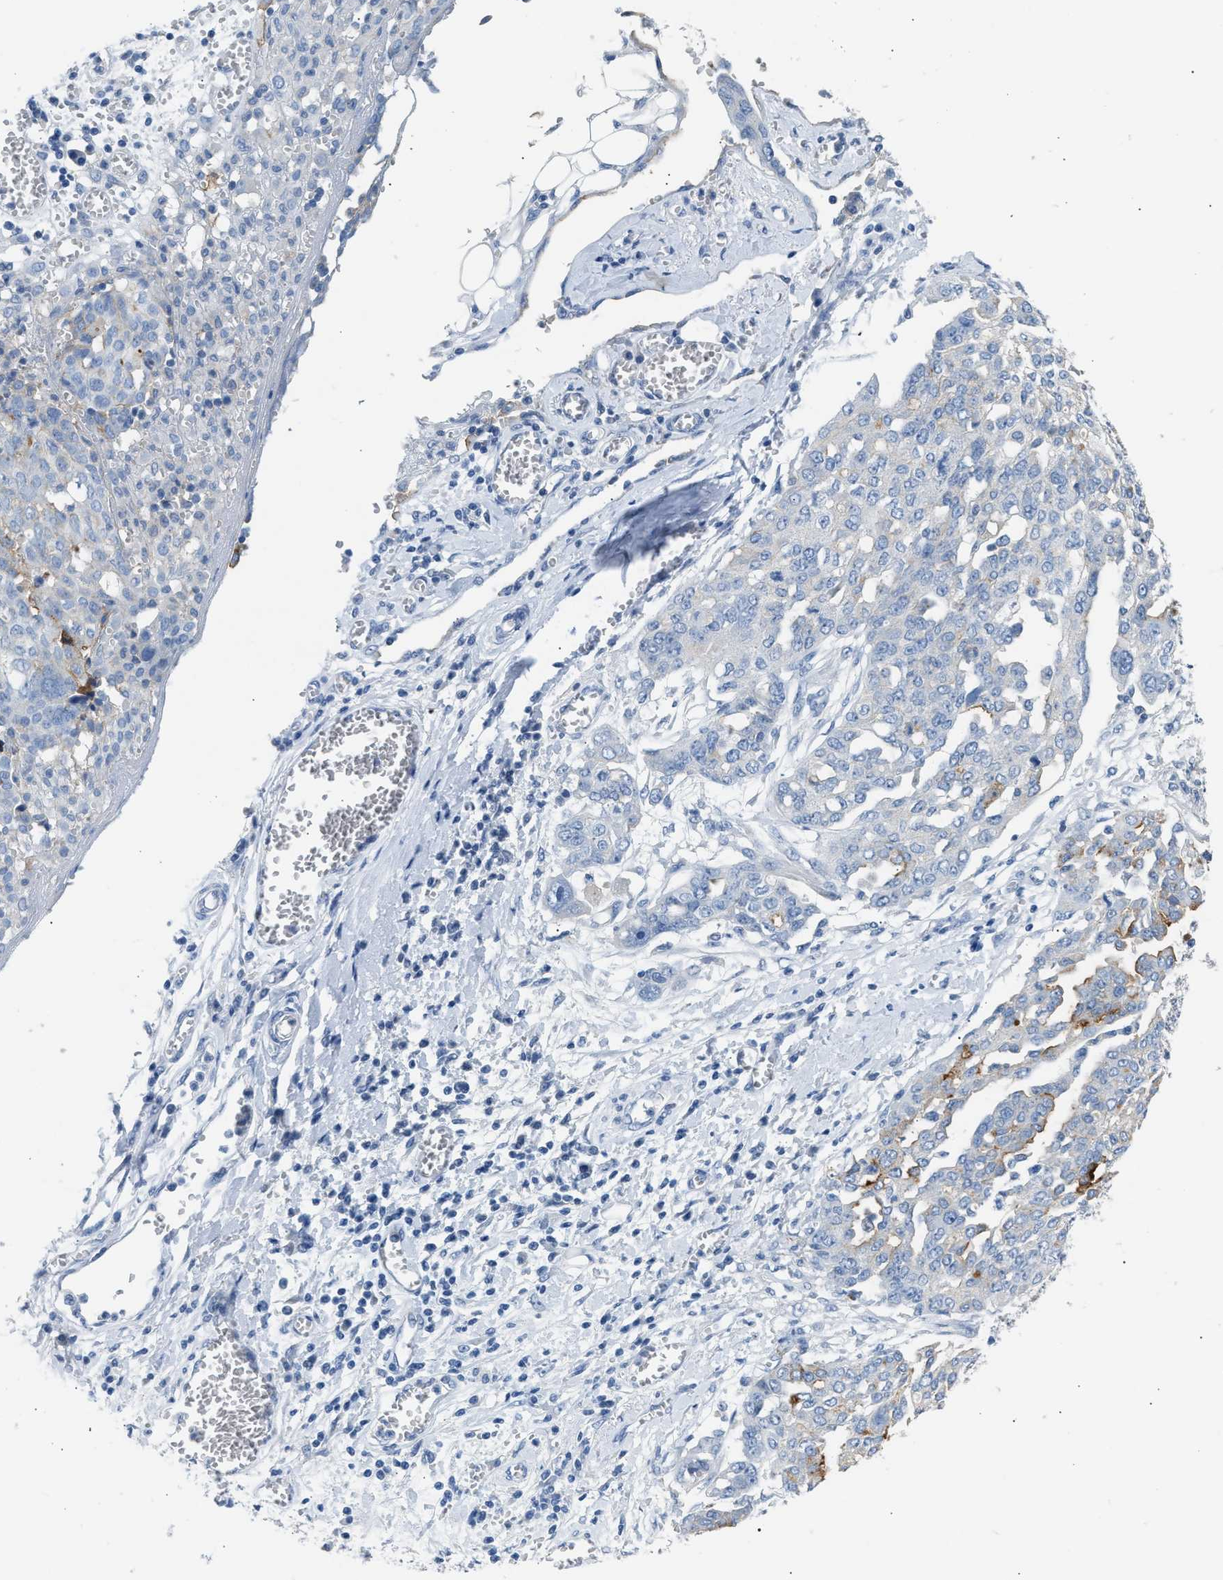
{"staining": {"intensity": "negative", "quantity": "none", "location": "none"}, "tissue": "ovarian cancer", "cell_type": "Tumor cells", "image_type": "cancer", "snomed": [{"axis": "morphology", "description": "Cystadenocarcinoma, serous, NOS"}, {"axis": "topography", "description": "Soft tissue"}, {"axis": "topography", "description": "Ovary"}], "caption": "An image of serous cystadenocarcinoma (ovarian) stained for a protein exhibits no brown staining in tumor cells.", "gene": "ERBB2", "patient": {"sex": "female", "age": 57}}